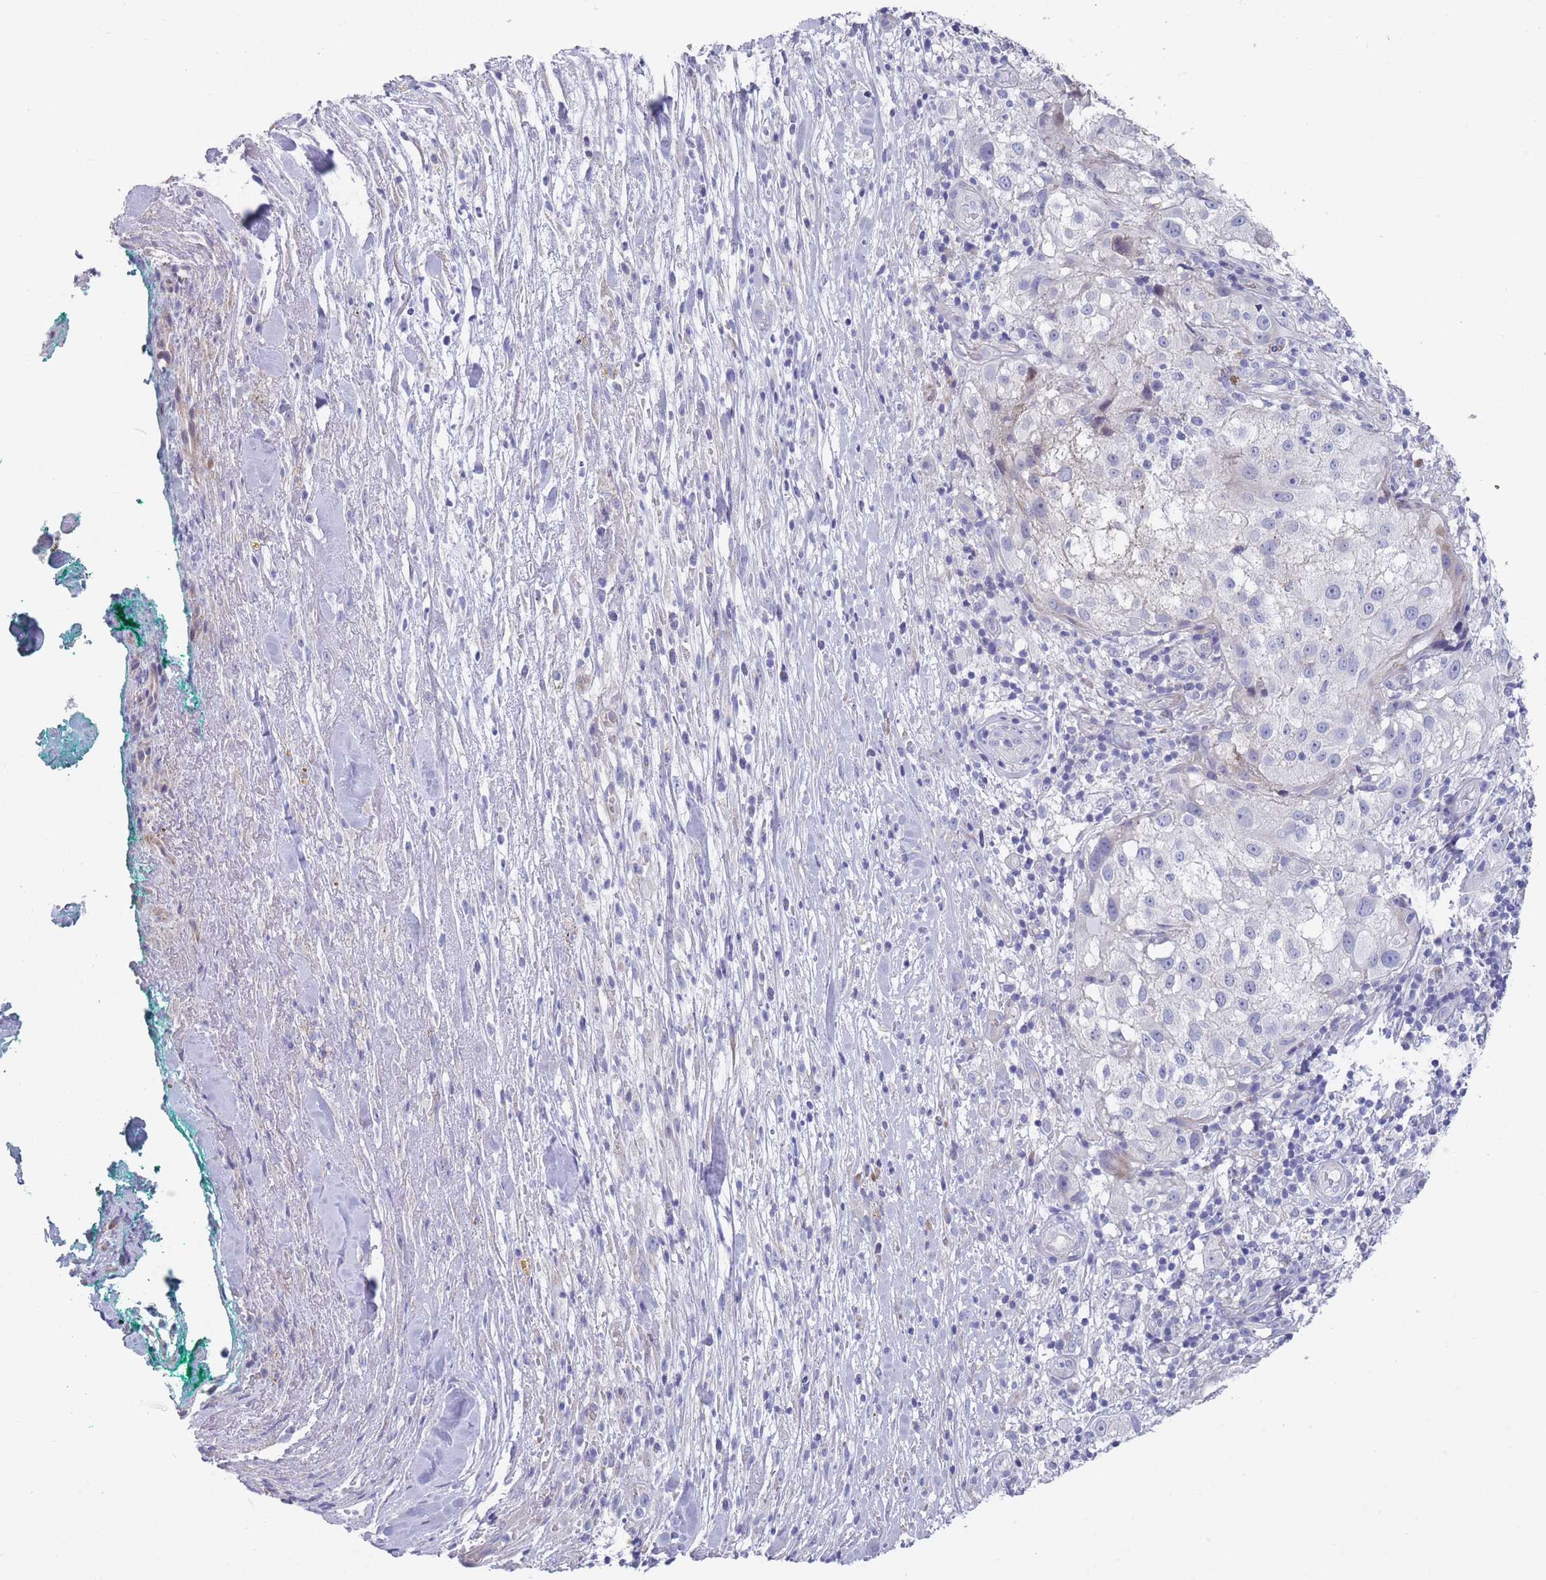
{"staining": {"intensity": "negative", "quantity": "none", "location": "none"}, "tissue": "melanoma", "cell_type": "Tumor cells", "image_type": "cancer", "snomed": [{"axis": "morphology", "description": "Normal morphology"}, {"axis": "morphology", "description": "Malignant melanoma, NOS"}, {"axis": "topography", "description": "Skin"}], "caption": "Melanoma was stained to show a protein in brown. There is no significant expression in tumor cells.", "gene": "PIGU", "patient": {"sex": "female", "age": 72}}